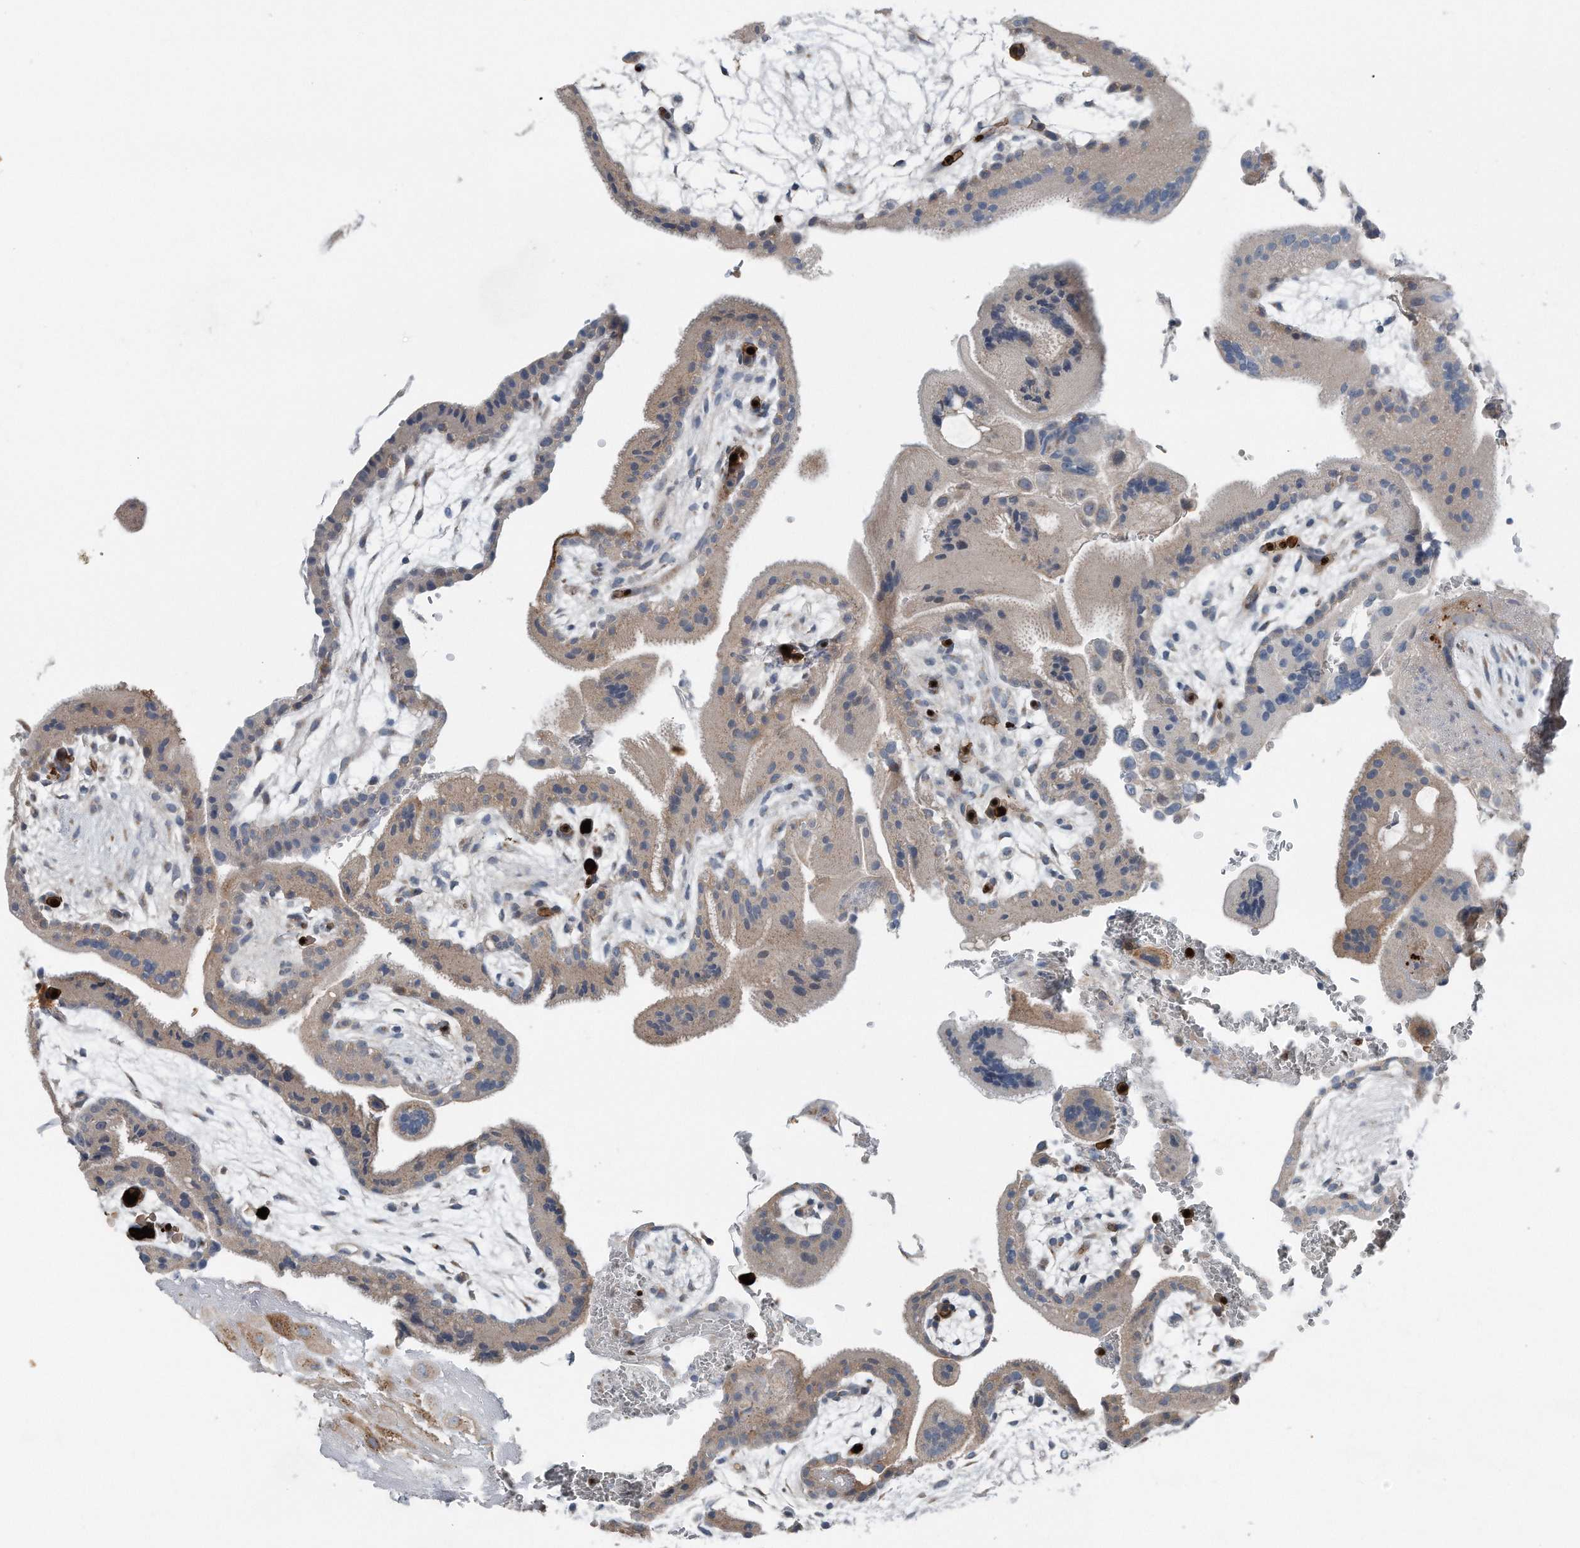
{"staining": {"intensity": "weak", "quantity": "<25%", "location": "cytoplasmic/membranous"}, "tissue": "placenta", "cell_type": "Trophoblastic cells", "image_type": "normal", "snomed": [{"axis": "morphology", "description": "Normal tissue, NOS"}, {"axis": "topography", "description": "Placenta"}], "caption": "Immunohistochemical staining of normal human placenta exhibits no significant expression in trophoblastic cells.", "gene": "YRDC", "patient": {"sex": "female", "age": 35}}